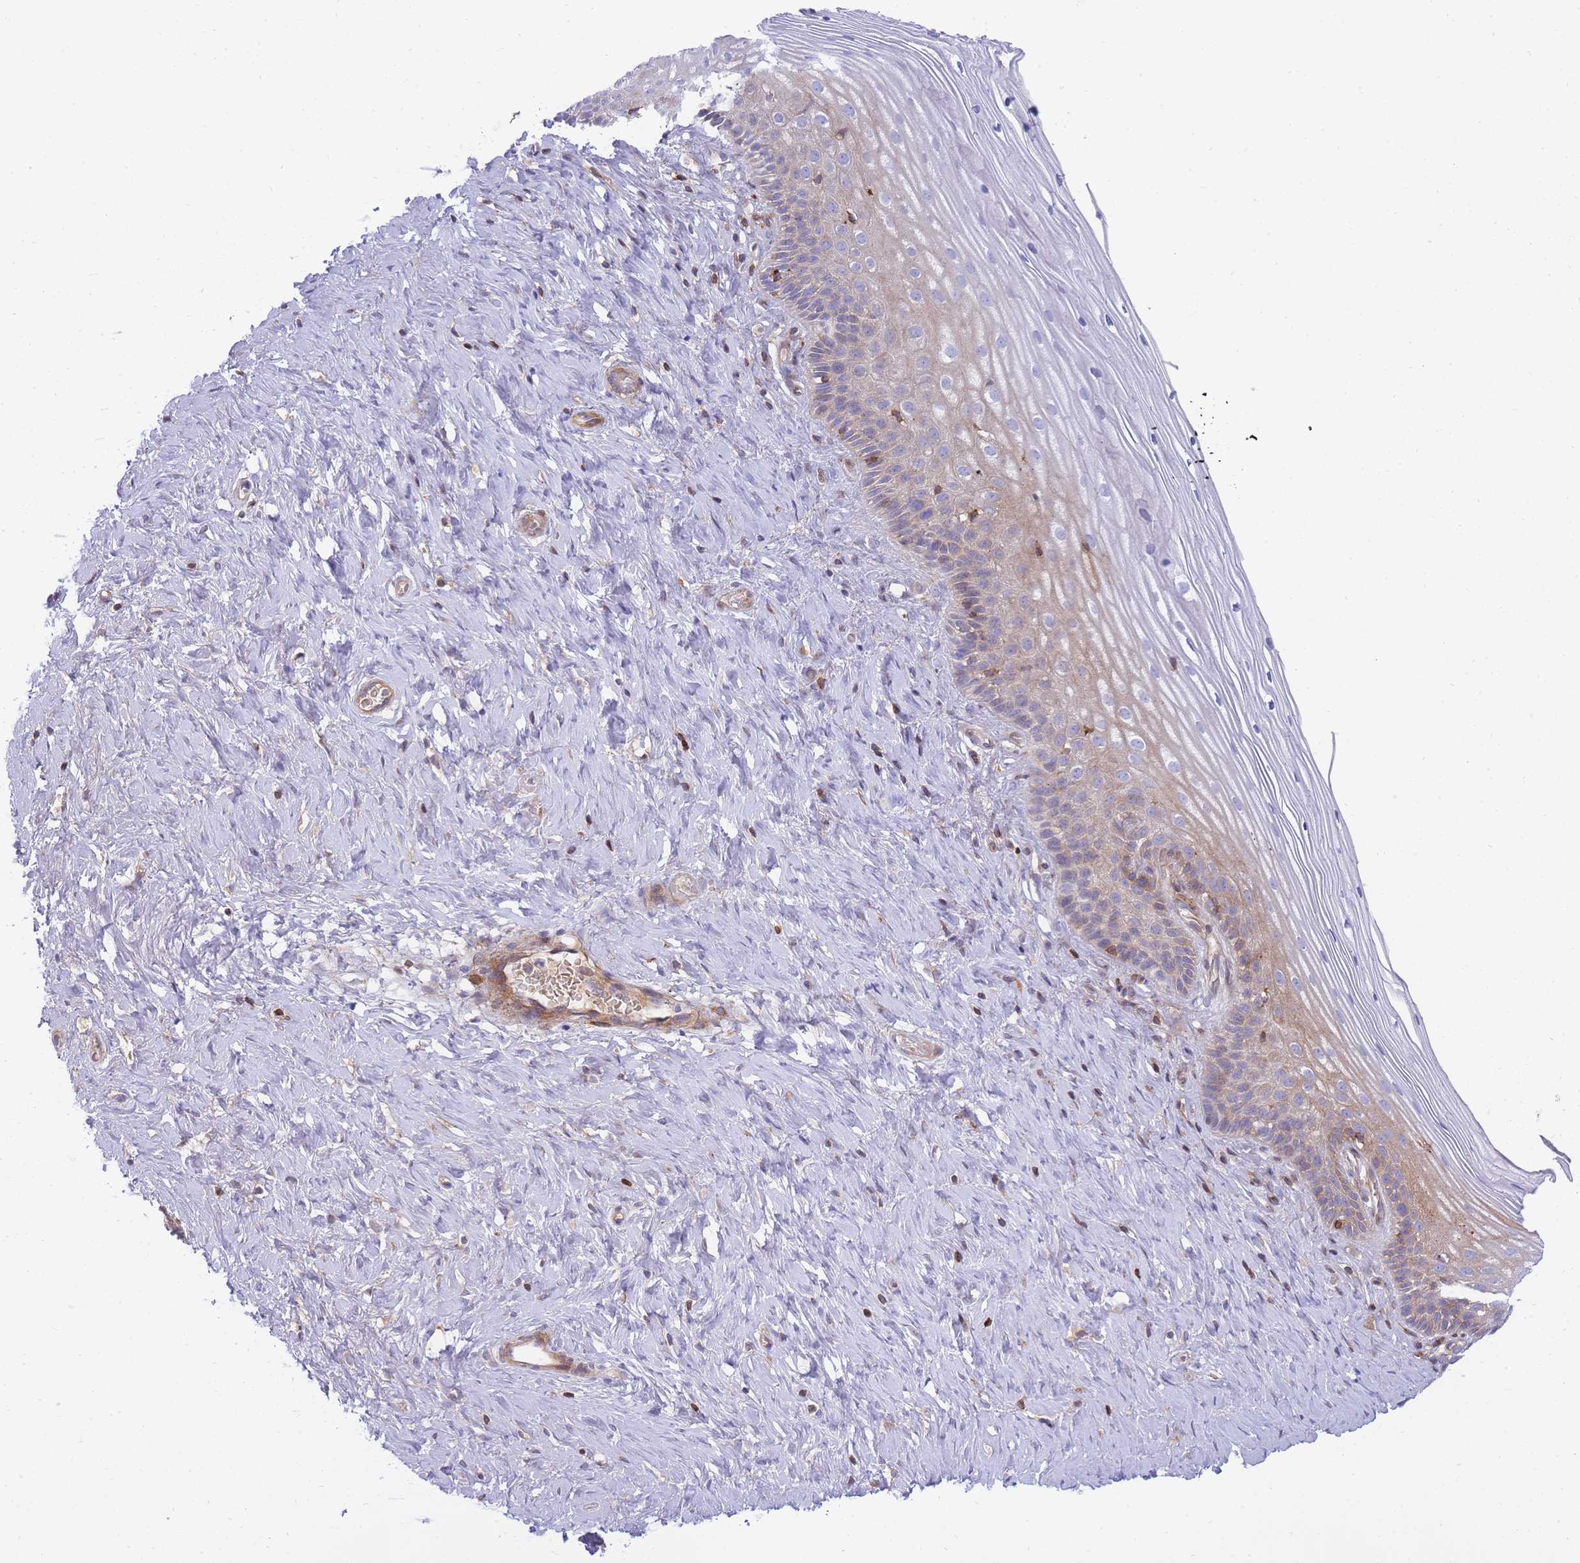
{"staining": {"intensity": "weak", "quantity": "25%-75%", "location": "cytoplasmic/membranous"}, "tissue": "cervix", "cell_type": "Squamous epithelial cells", "image_type": "normal", "snomed": [{"axis": "morphology", "description": "Normal tissue, NOS"}, {"axis": "topography", "description": "Cervix"}], "caption": "Squamous epithelial cells display low levels of weak cytoplasmic/membranous positivity in approximately 25%-75% of cells in unremarkable cervix.", "gene": "FBN3", "patient": {"sex": "female", "age": 33}}